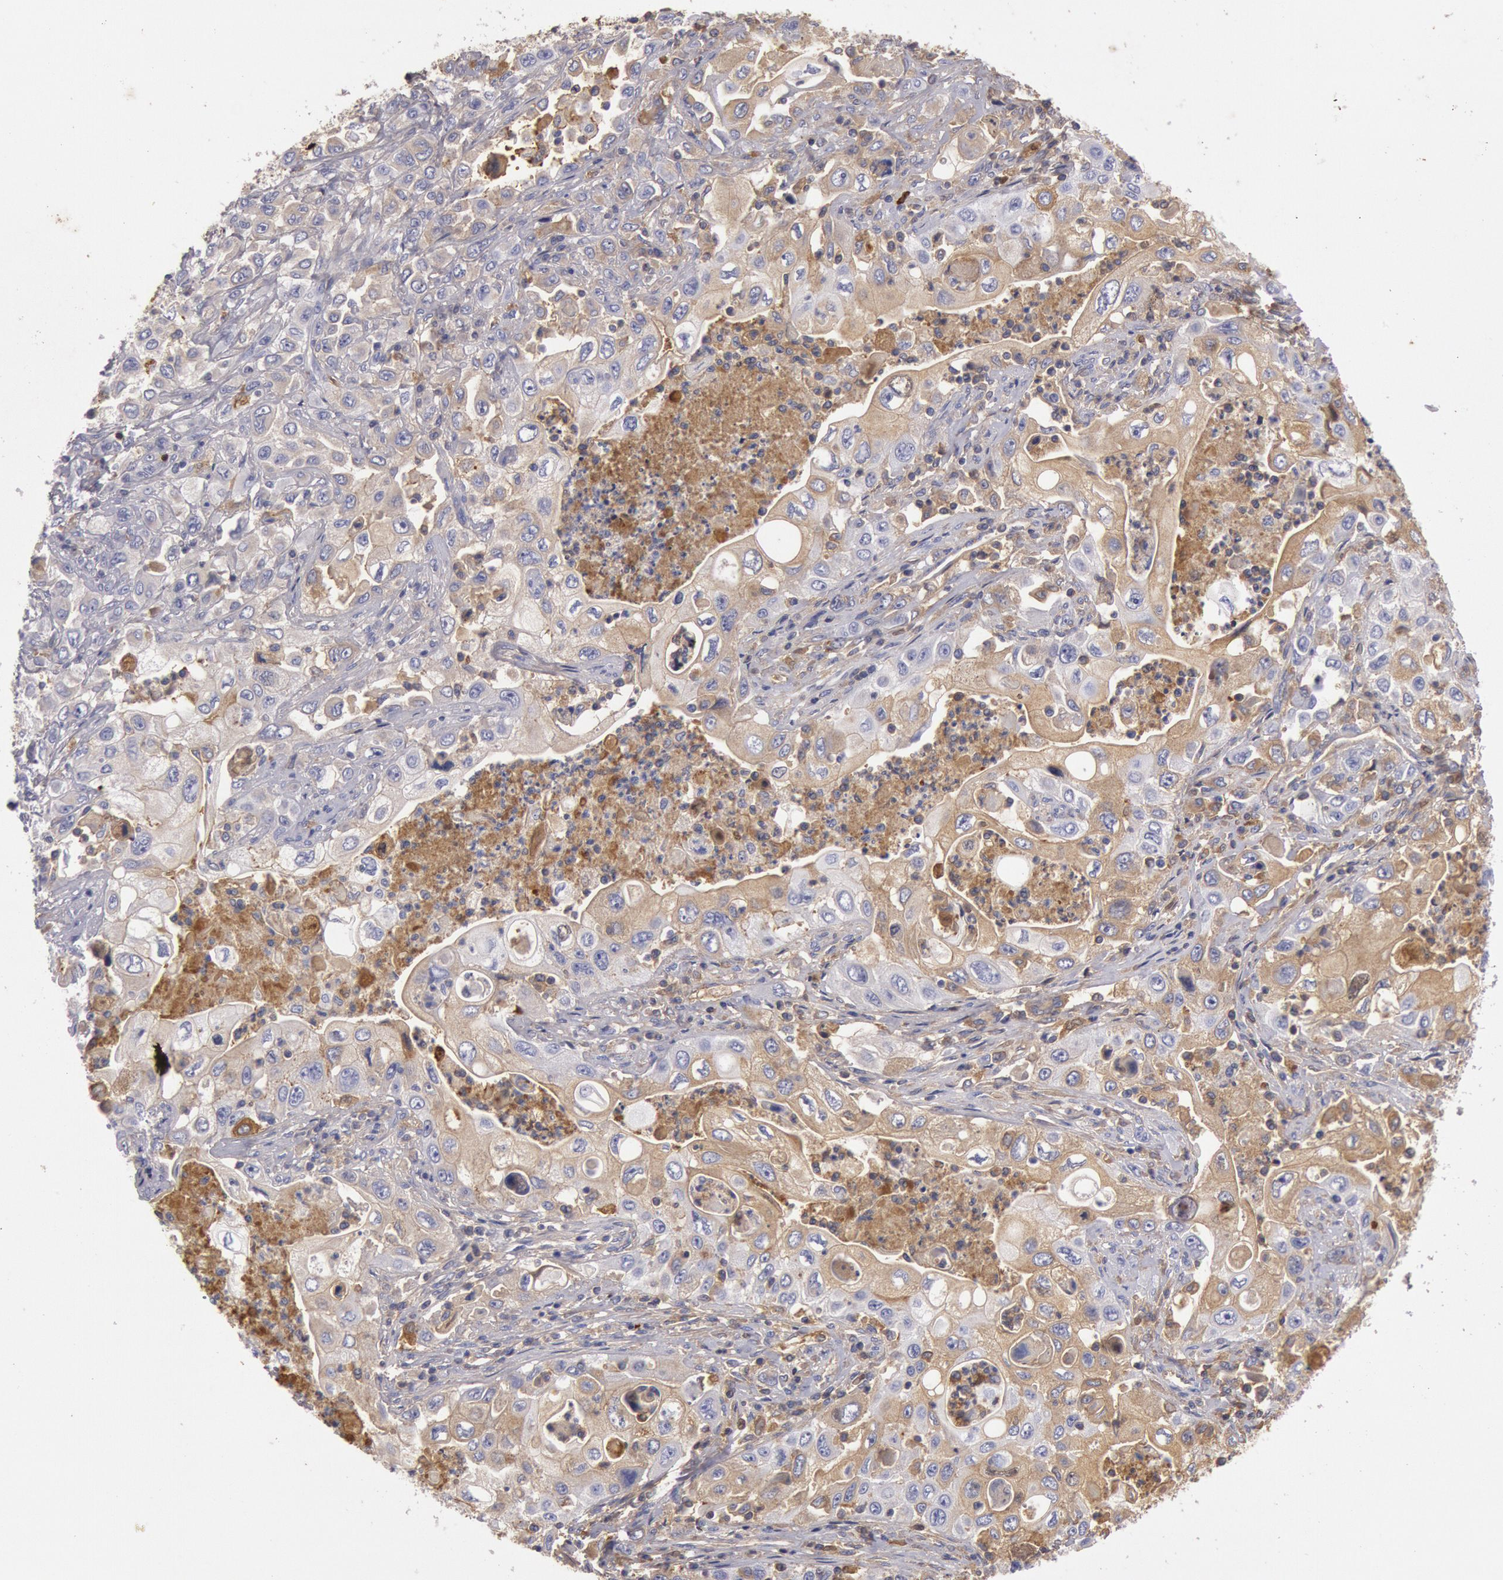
{"staining": {"intensity": "moderate", "quantity": "<25%", "location": "cytoplasmic/membranous"}, "tissue": "pancreatic cancer", "cell_type": "Tumor cells", "image_type": "cancer", "snomed": [{"axis": "morphology", "description": "Adenocarcinoma, NOS"}, {"axis": "topography", "description": "Pancreas"}], "caption": "Pancreatic adenocarcinoma was stained to show a protein in brown. There is low levels of moderate cytoplasmic/membranous positivity in approximately <25% of tumor cells. The staining was performed using DAB (3,3'-diaminobenzidine) to visualize the protein expression in brown, while the nuclei were stained in blue with hematoxylin (Magnification: 20x).", "gene": "IGHA1", "patient": {"sex": "male", "age": 70}}